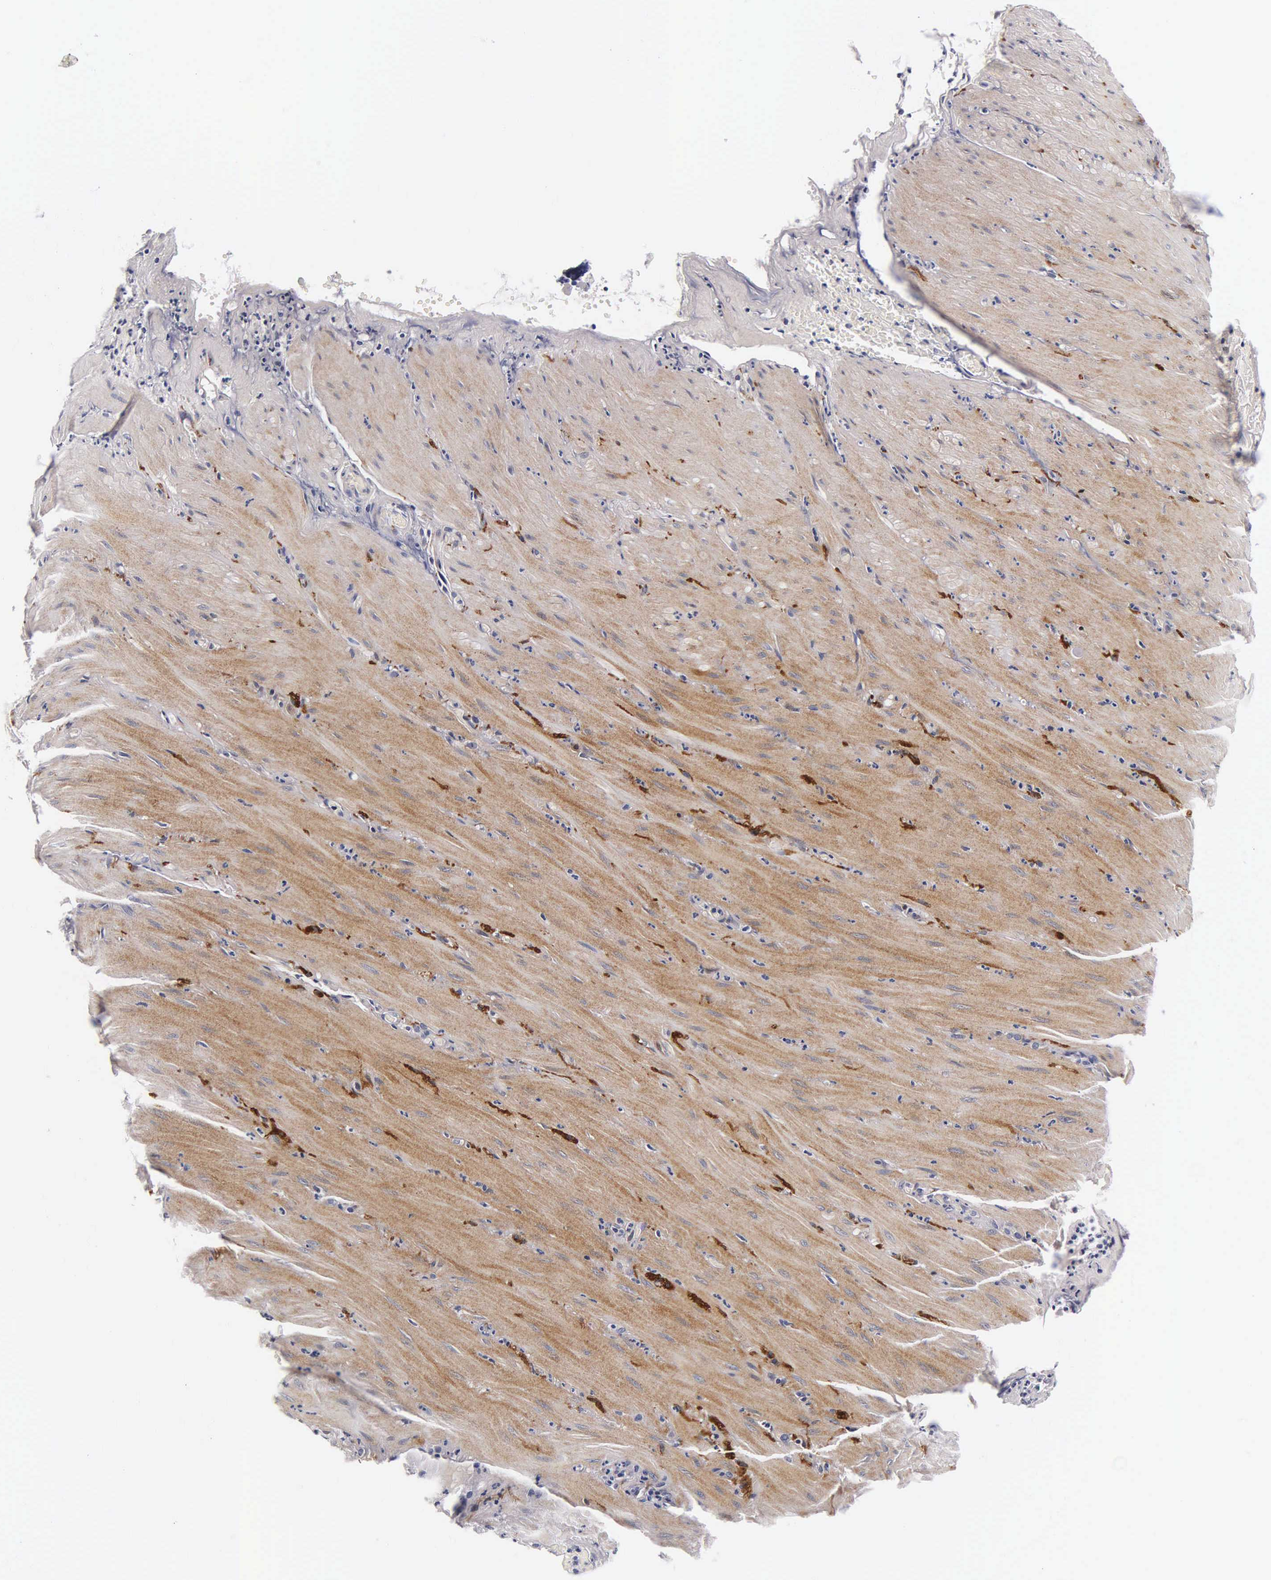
{"staining": {"intensity": "moderate", "quantity": ">75%", "location": "cytoplasmic/membranous"}, "tissue": "smooth muscle", "cell_type": "Smooth muscle cells", "image_type": "normal", "snomed": [{"axis": "morphology", "description": "Normal tissue, NOS"}, {"axis": "topography", "description": "Duodenum"}], "caption": "Brown immunohistochemical staining in unremarkable smooth muscle demonstrates moderate cytoplasmic/membranous positivity in approximately >75% of smooth muscle cells.", "gene": "ENO2", "patient": {"sex": "male", "age": 63}}